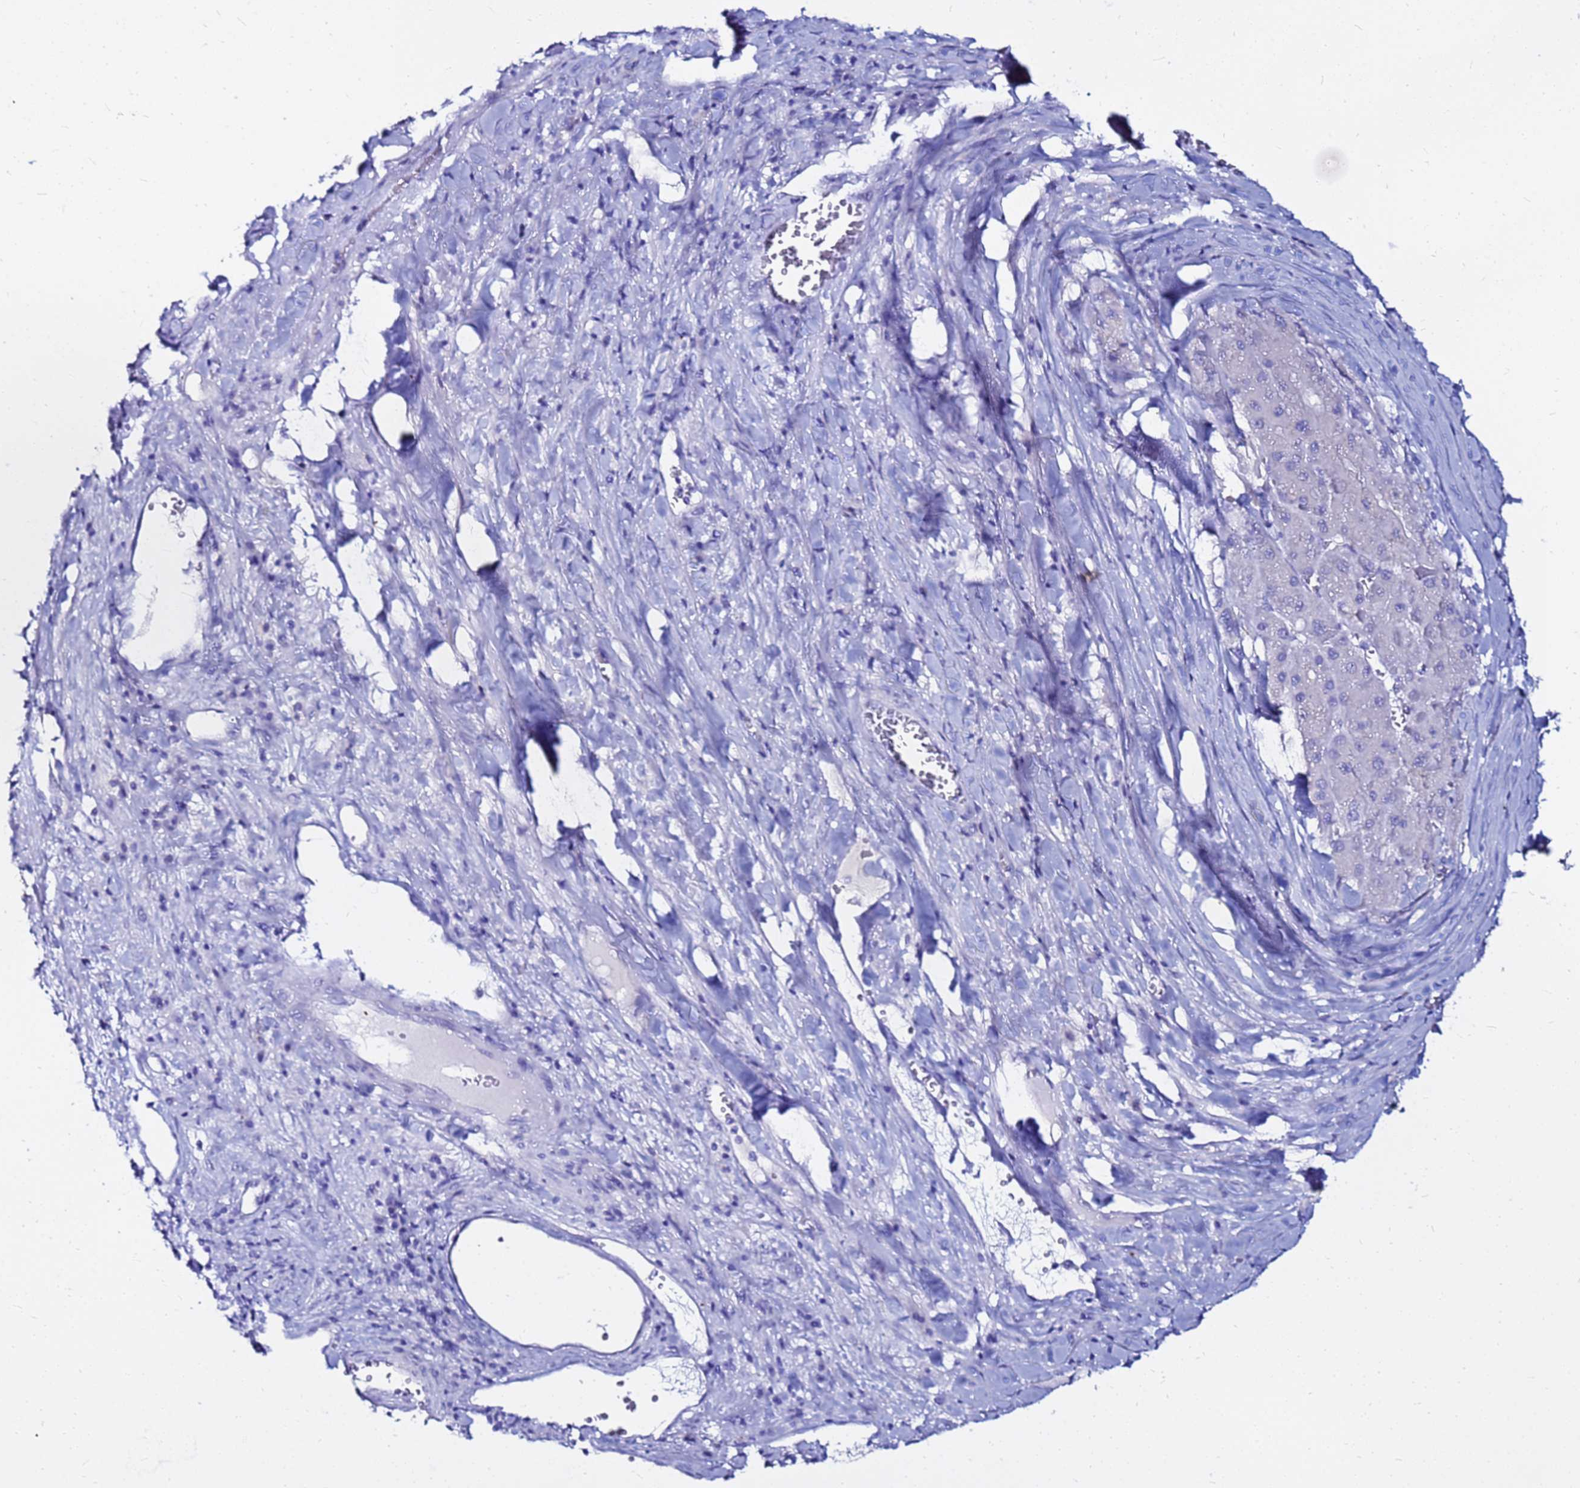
{"staining": {"intensity": "negative", "quantity": "none", "location": "none"}, "tissue": "liver cancer", "cell_type": "Tumor cells", "image_type": "cancer", "snomed": [{"axis": "morphology", "description": "Carcinoma, Hepatocellular, NOS"}, {"axis": "topography", "description": "Liver"}], "caption": "High power microscopy histopathology image of an immunohistochemistry (IHC) histopathology image of liver cancer, revealing no significant staining in tumor cells. The staining is performed using DAB (3,3'-diaminobenzidine) brown chromogen with nuclei counter-stained in using hematoxylin.", "gene": "PPP1R14C", "patient": {"sex": "female", "age": 73}}